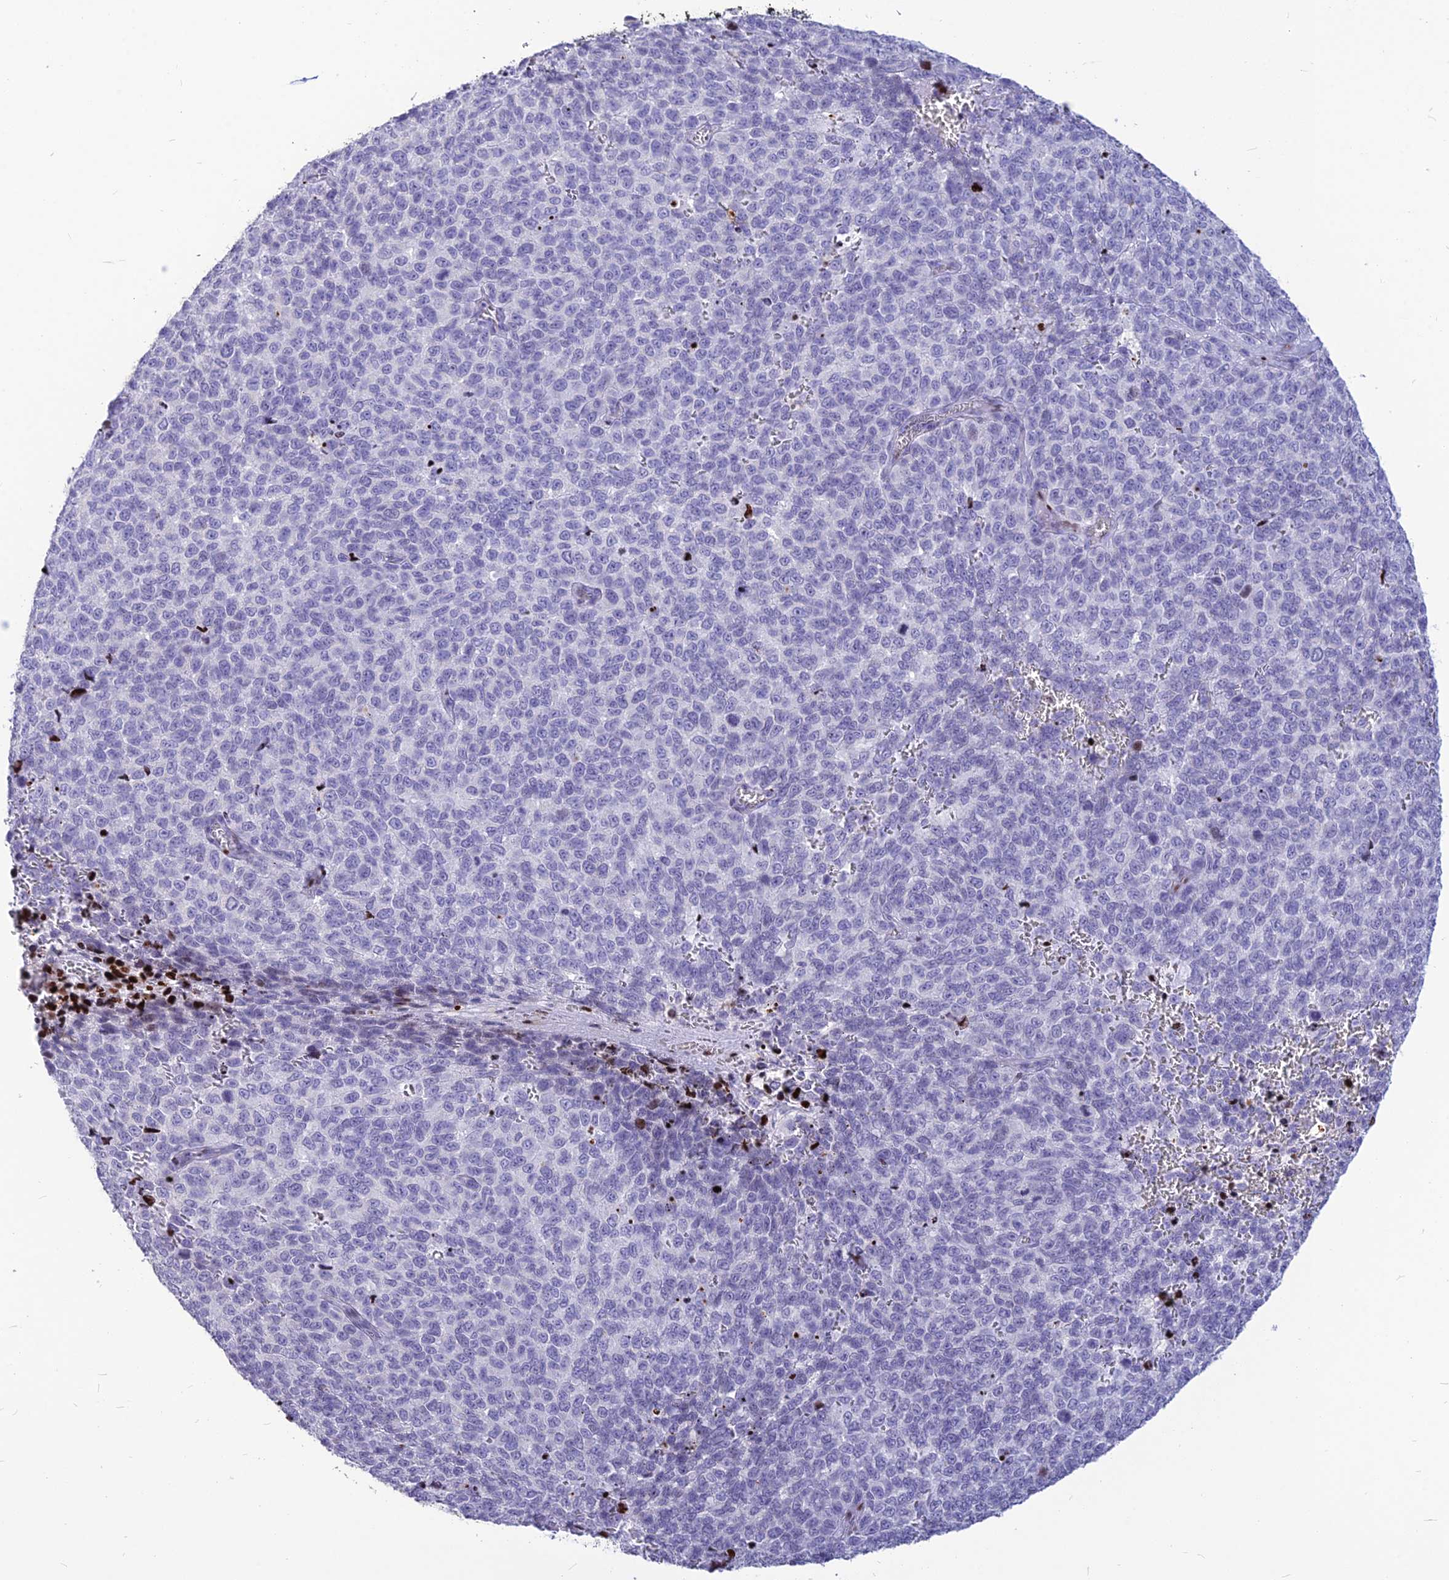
{"staining": {"intensity": "negative", "quantity": "none", "location": "none"}, "tissue": "melanoma", "cell_type": "Tumor cells", "image_type": "cancer", "snomed": [{"axis": "morphology", "description": "Malignant melanoma, NOS"}, {"axis": "topography", "description": "Nose, NOS"}], "caption": "IHC of human melanoma reveals no expression in tumor cells. (DAB (3,3'-diaminobenzidine) immunohistochemistry with hematoxylin counter stain).", "gene": "PRPS1", "patient": {"sex": "female", "age": 48}}